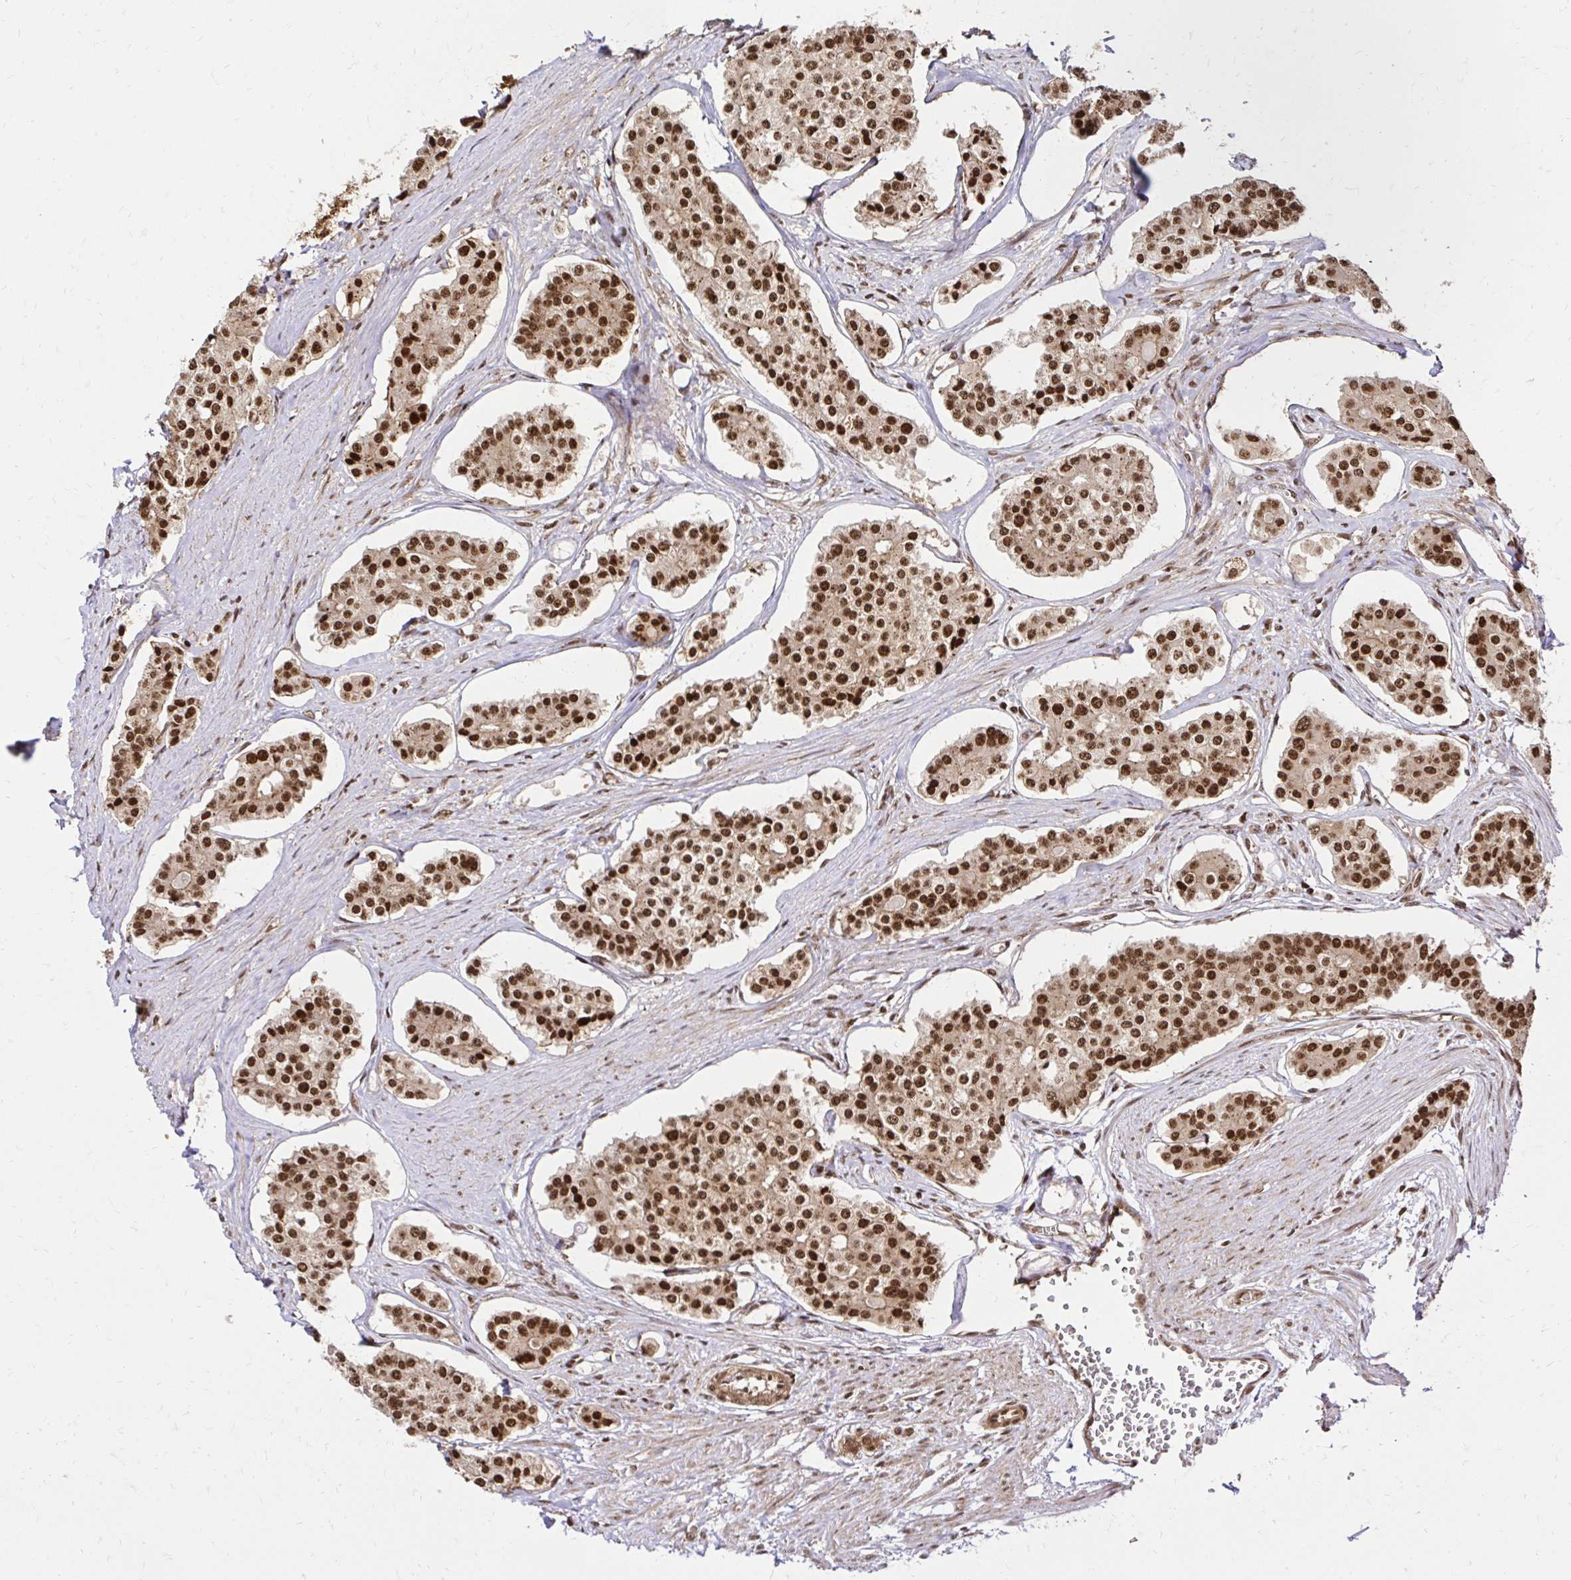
{"staining": {"intensity": "strong", "quantity": ">75%", "location": "nuclear"}, "tissue": "carcinoid", "cell_type": "Tumor cells", "image_type": "cancer", "snomed": [{"axis": "morphology", "description": "Carcinoid, malignant, NOS"}, {"axis": "topography", "description": "Small intestine"}], "caption": "IHC of human carcinoid shows high levels of strong nuclear positivity in approximately >75% of tumor cells. (Stains: DAB in brown, nuclei in blue, Microscopy: brightfield microscopy at high magnification).", "gene": "GLYR1", "patient": {"sex": "female", "age": 65}}